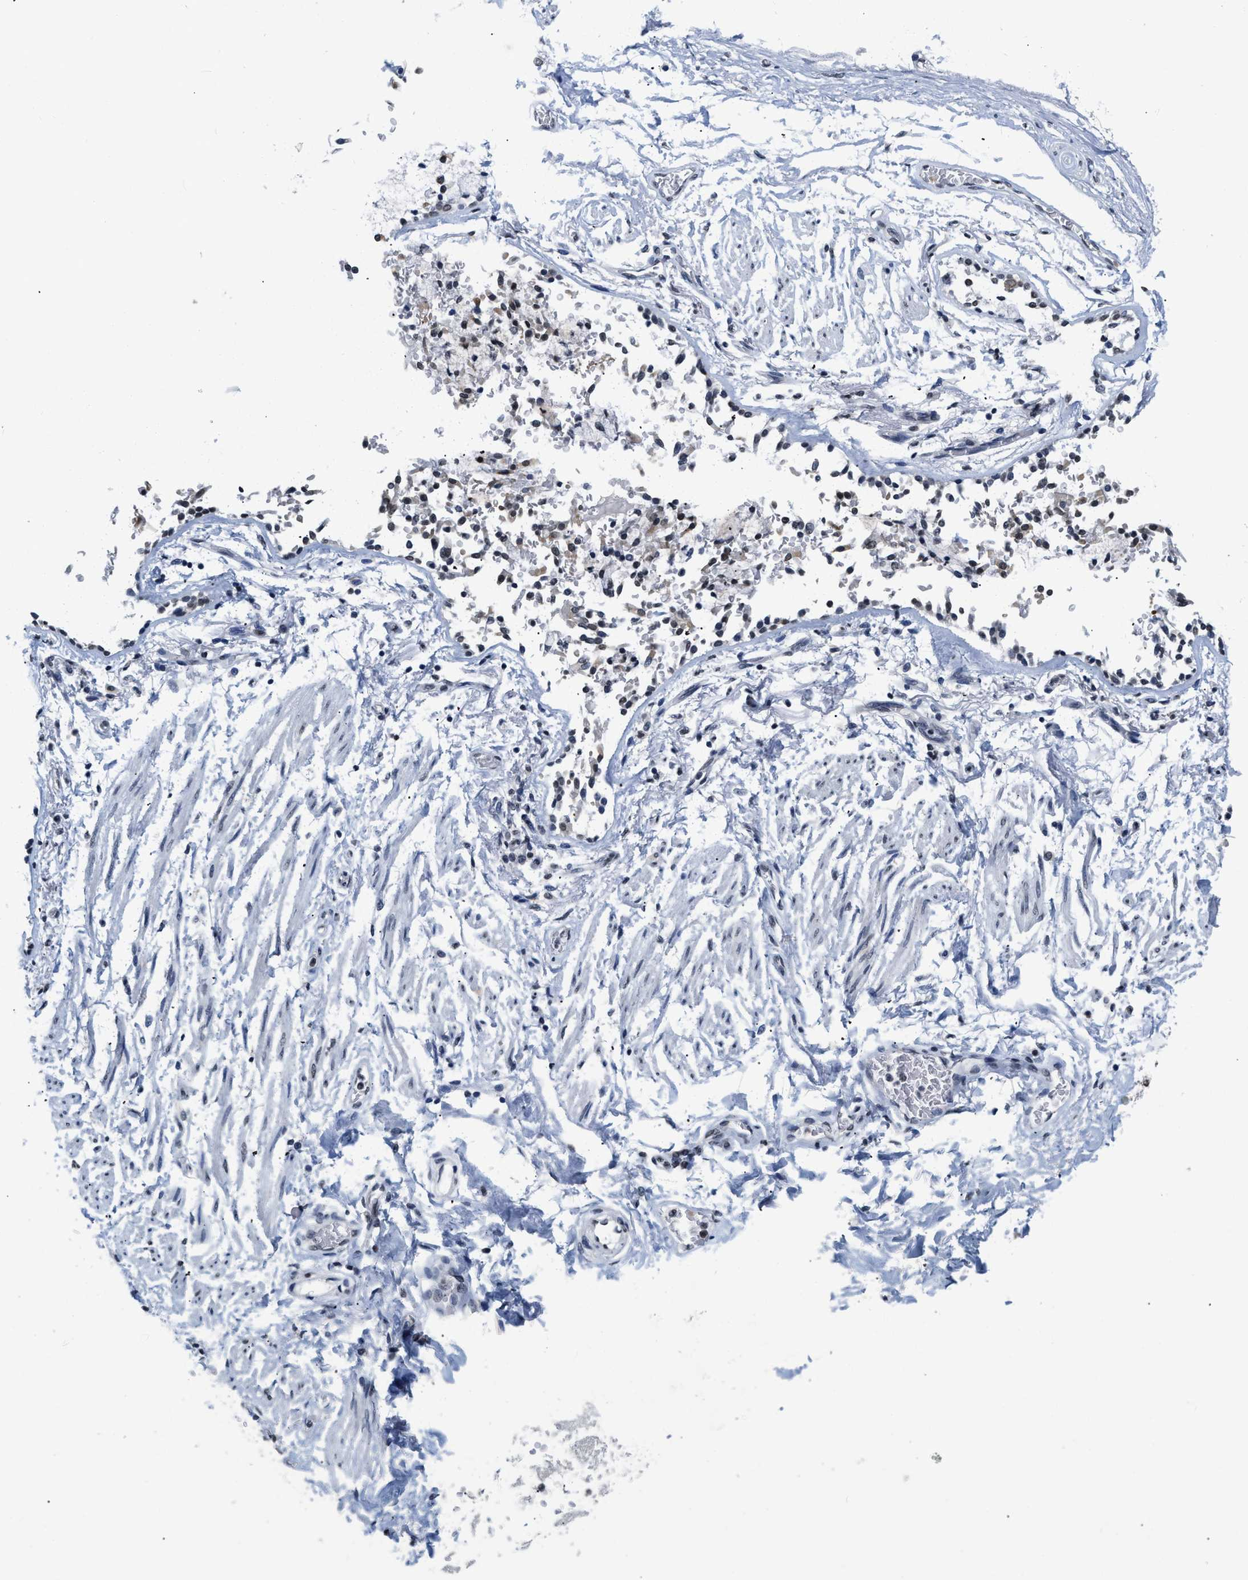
{"staining": {"intensity": "moderate", "quantity": "25%-75%", "location": "nuclear"}, "tissue": "adipose tissue", "cell_type": "Adipocytes", "image_type": "normal", "snomed": [{"axis": "morphology", "description": "Normal tissue, NOS"}, {"axis": "topography", "description": "Cartilage tissue"}, {"axis": "topography", "description": "Lung"}], "caption": "A high-resolution micrograph shows immunohistochemistry staining of normal adipose tissue, which shows moderate nuclear staining in approximately 25%-75% of adipocytes.", "gene": "RAF1", "patient": {"sex": "female", "age": 77}}